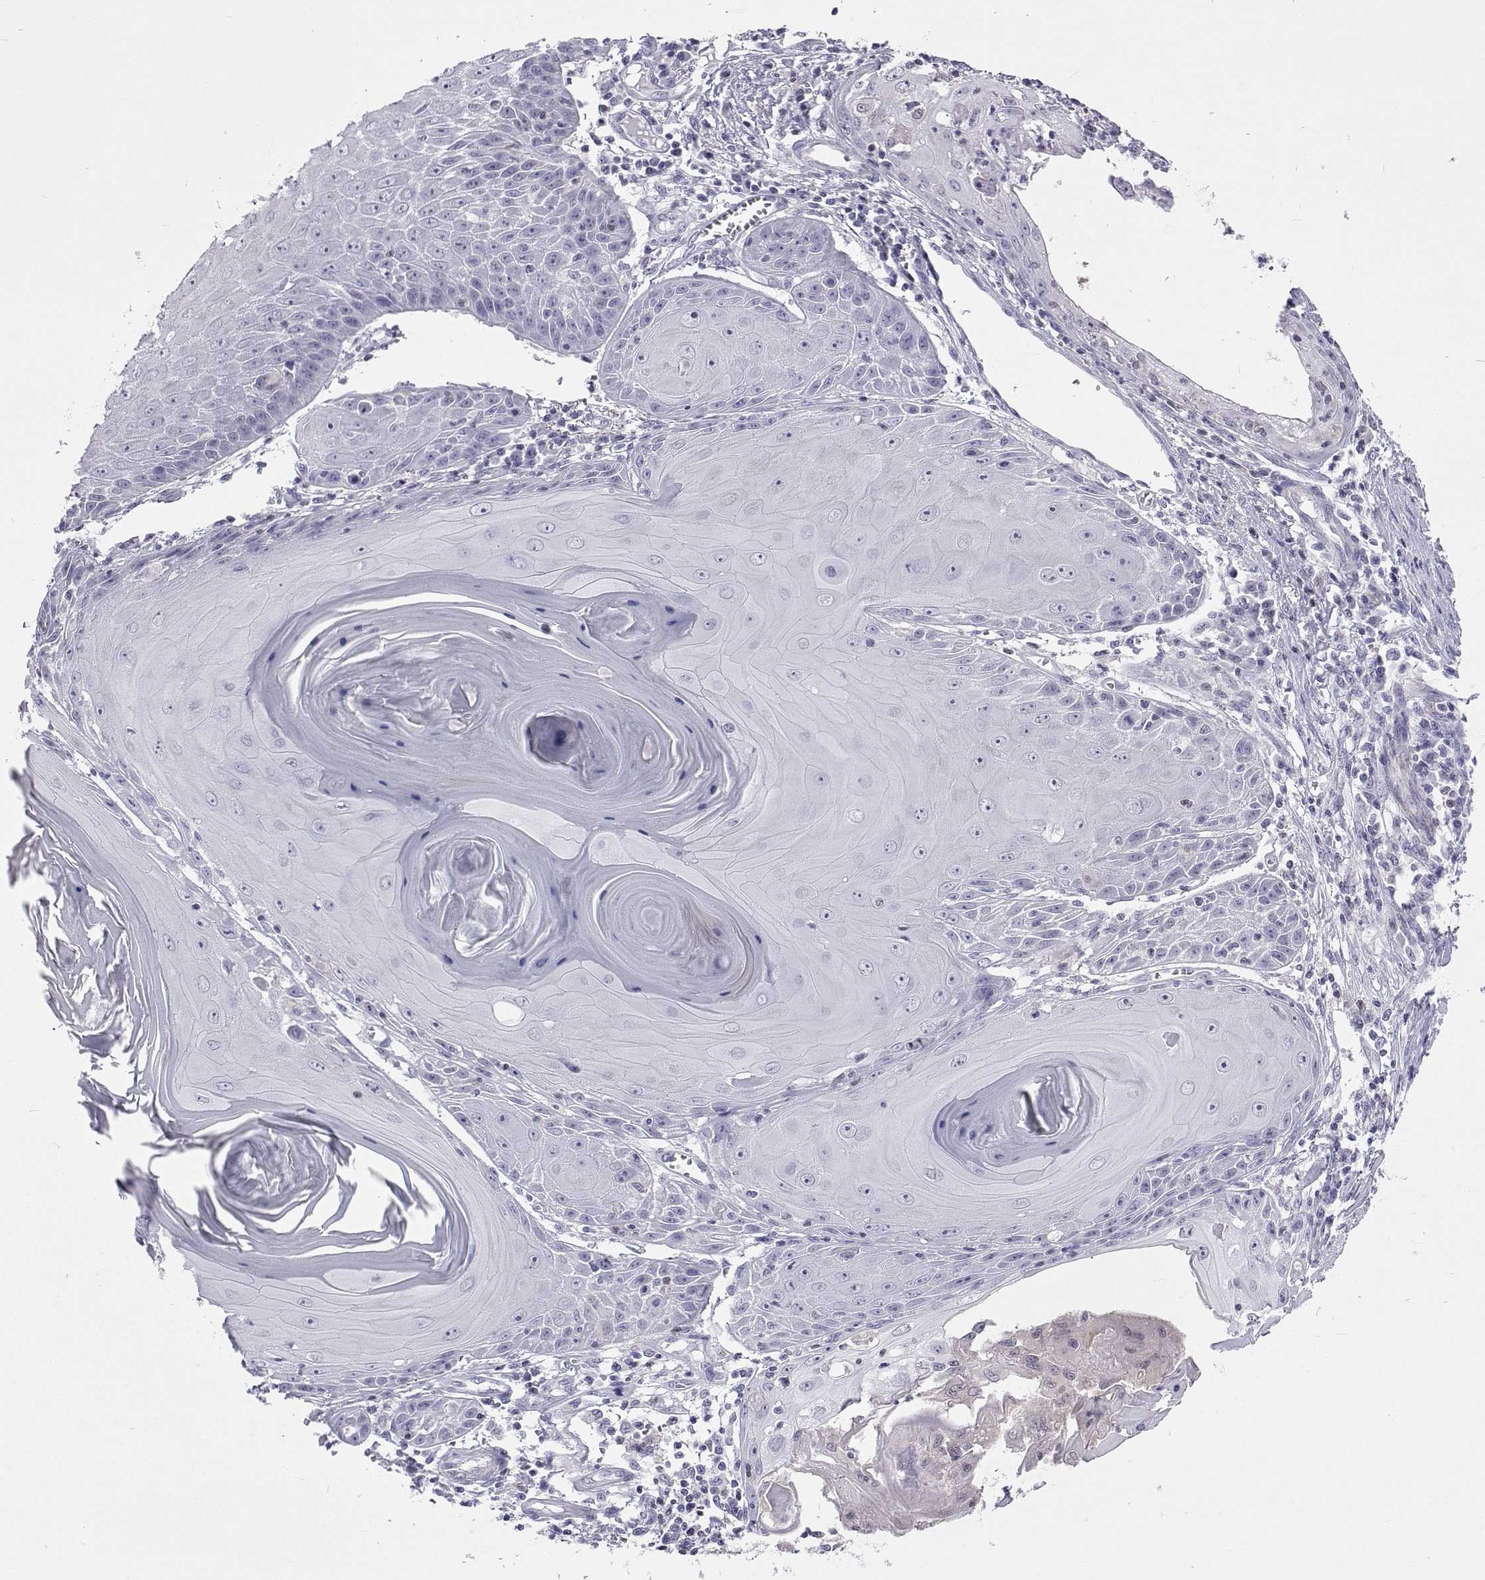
{"staining": {"intensity": "negative", "quantity": "none", "location": "none"}, "tissue": "skin cancer", "cell_type": "Tumor cells", "image_type": "cancer", "snomed": [{"axis": "morphology", "description": "Squamous cell carcinoma, NOS"}, {"axis": "topography", "description": "Skin"}, {"axis": "topography", "description": "Vulva"}], "caption": "IHC image of neoplastic tissue: skin squamous cell carcinoma stained with DAB (3,3'-diaminobenzidine) displays no significant protein expression in tumor cells. (Stains: DAB (3,3'-diaminobenzidine) immunohistochemistry (IHC) with hematoxylin counter stain, Microscopy: brightfield microscopy at high magnification).", "gene": "GALM", "patient": {"sex": "female", "age": 85}}